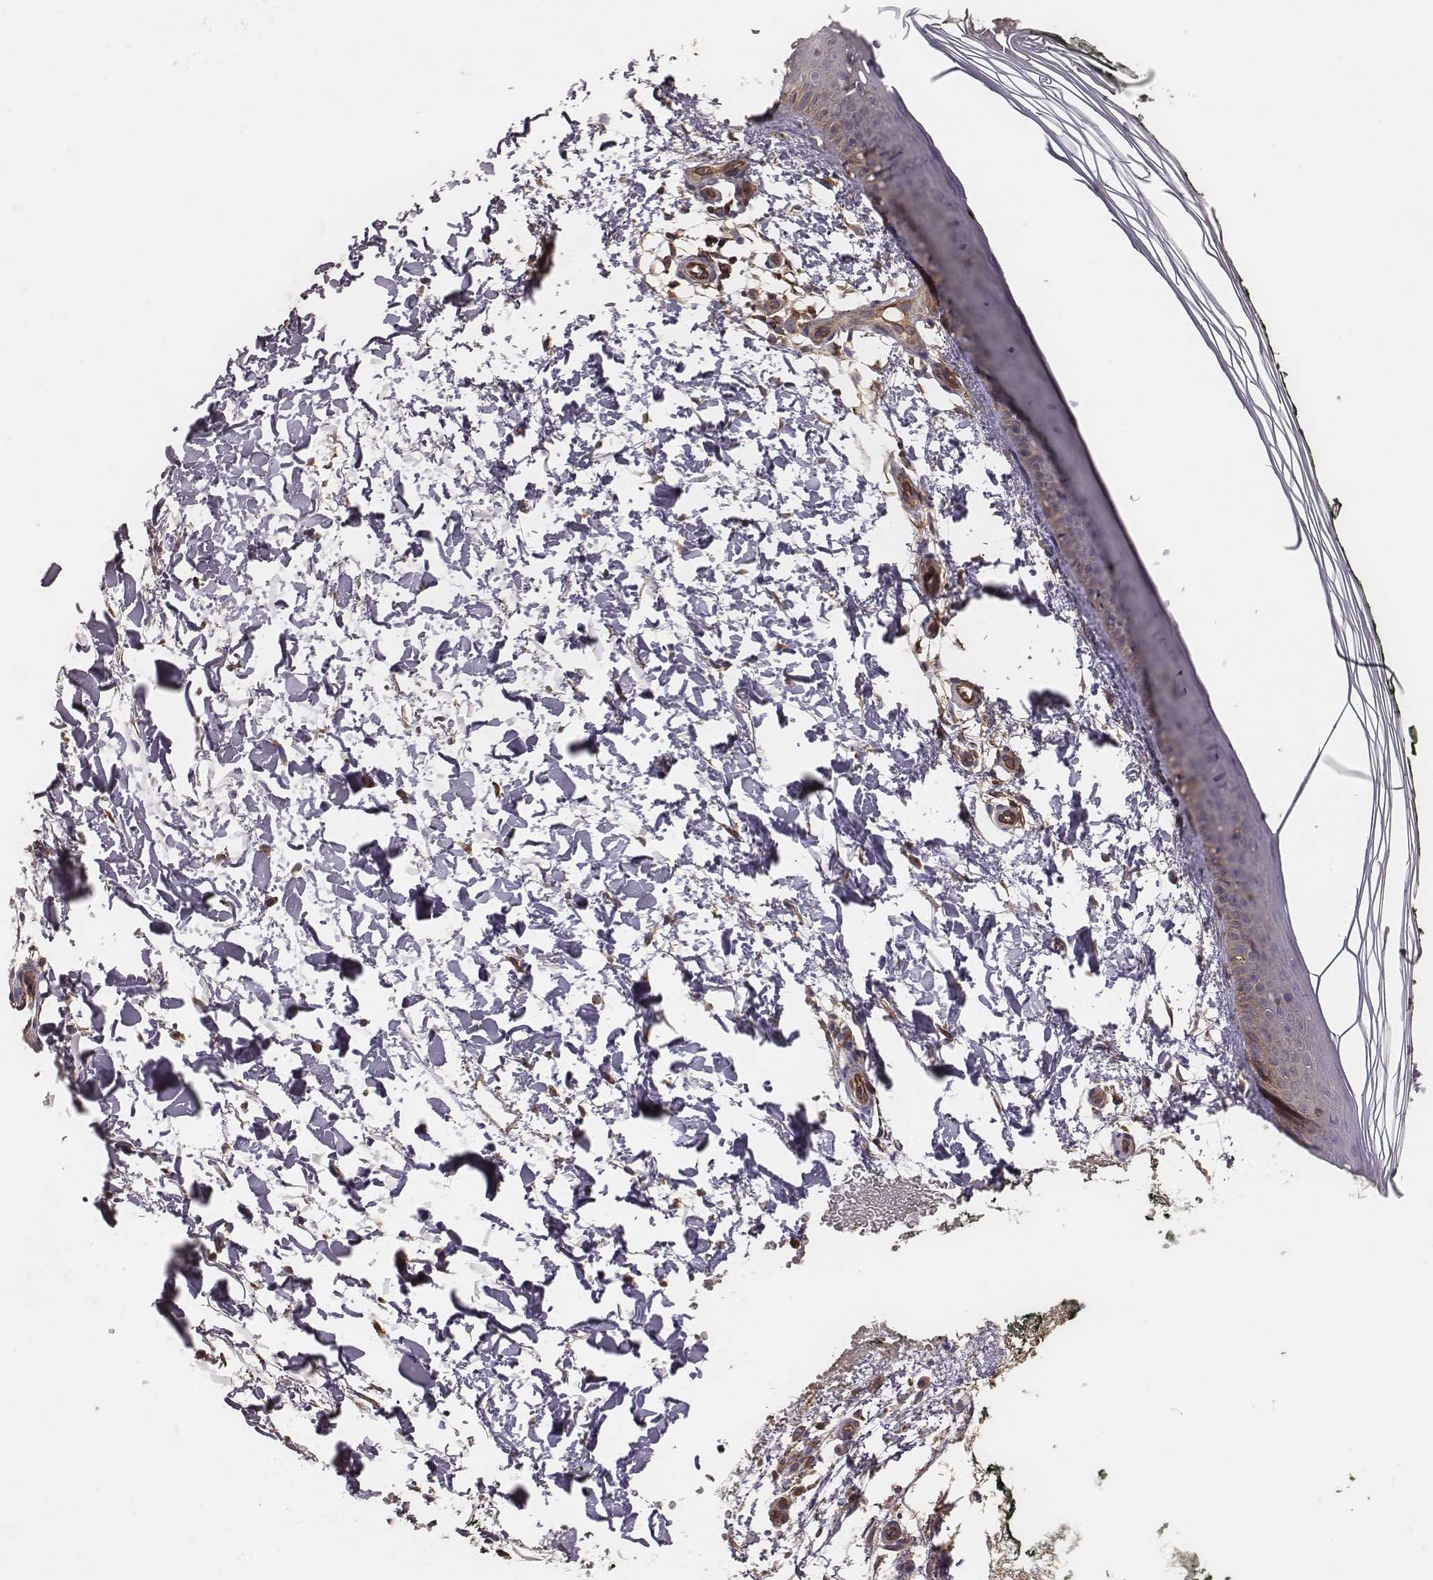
{"staining": {"intensity": "moderate", "quantity": ">75%", "location": "cytoplasmic/membranous"}, "tissue": "skin", "cell_type": "Fibroblasts", "image_type": "normal", "snomed": [{"axis": "morphology", "description": "Normal tissue, NOS"}, {"axis": "topography", "description": "Skin"}], "caption": "Brown immunohistochemical staining in unremarkable skin displays moderate cytoplasmic/membranous staining in approximately >75% of fibroblasts.", "gene": "CAD", "patient": {"sex": "female", "age": 62}}